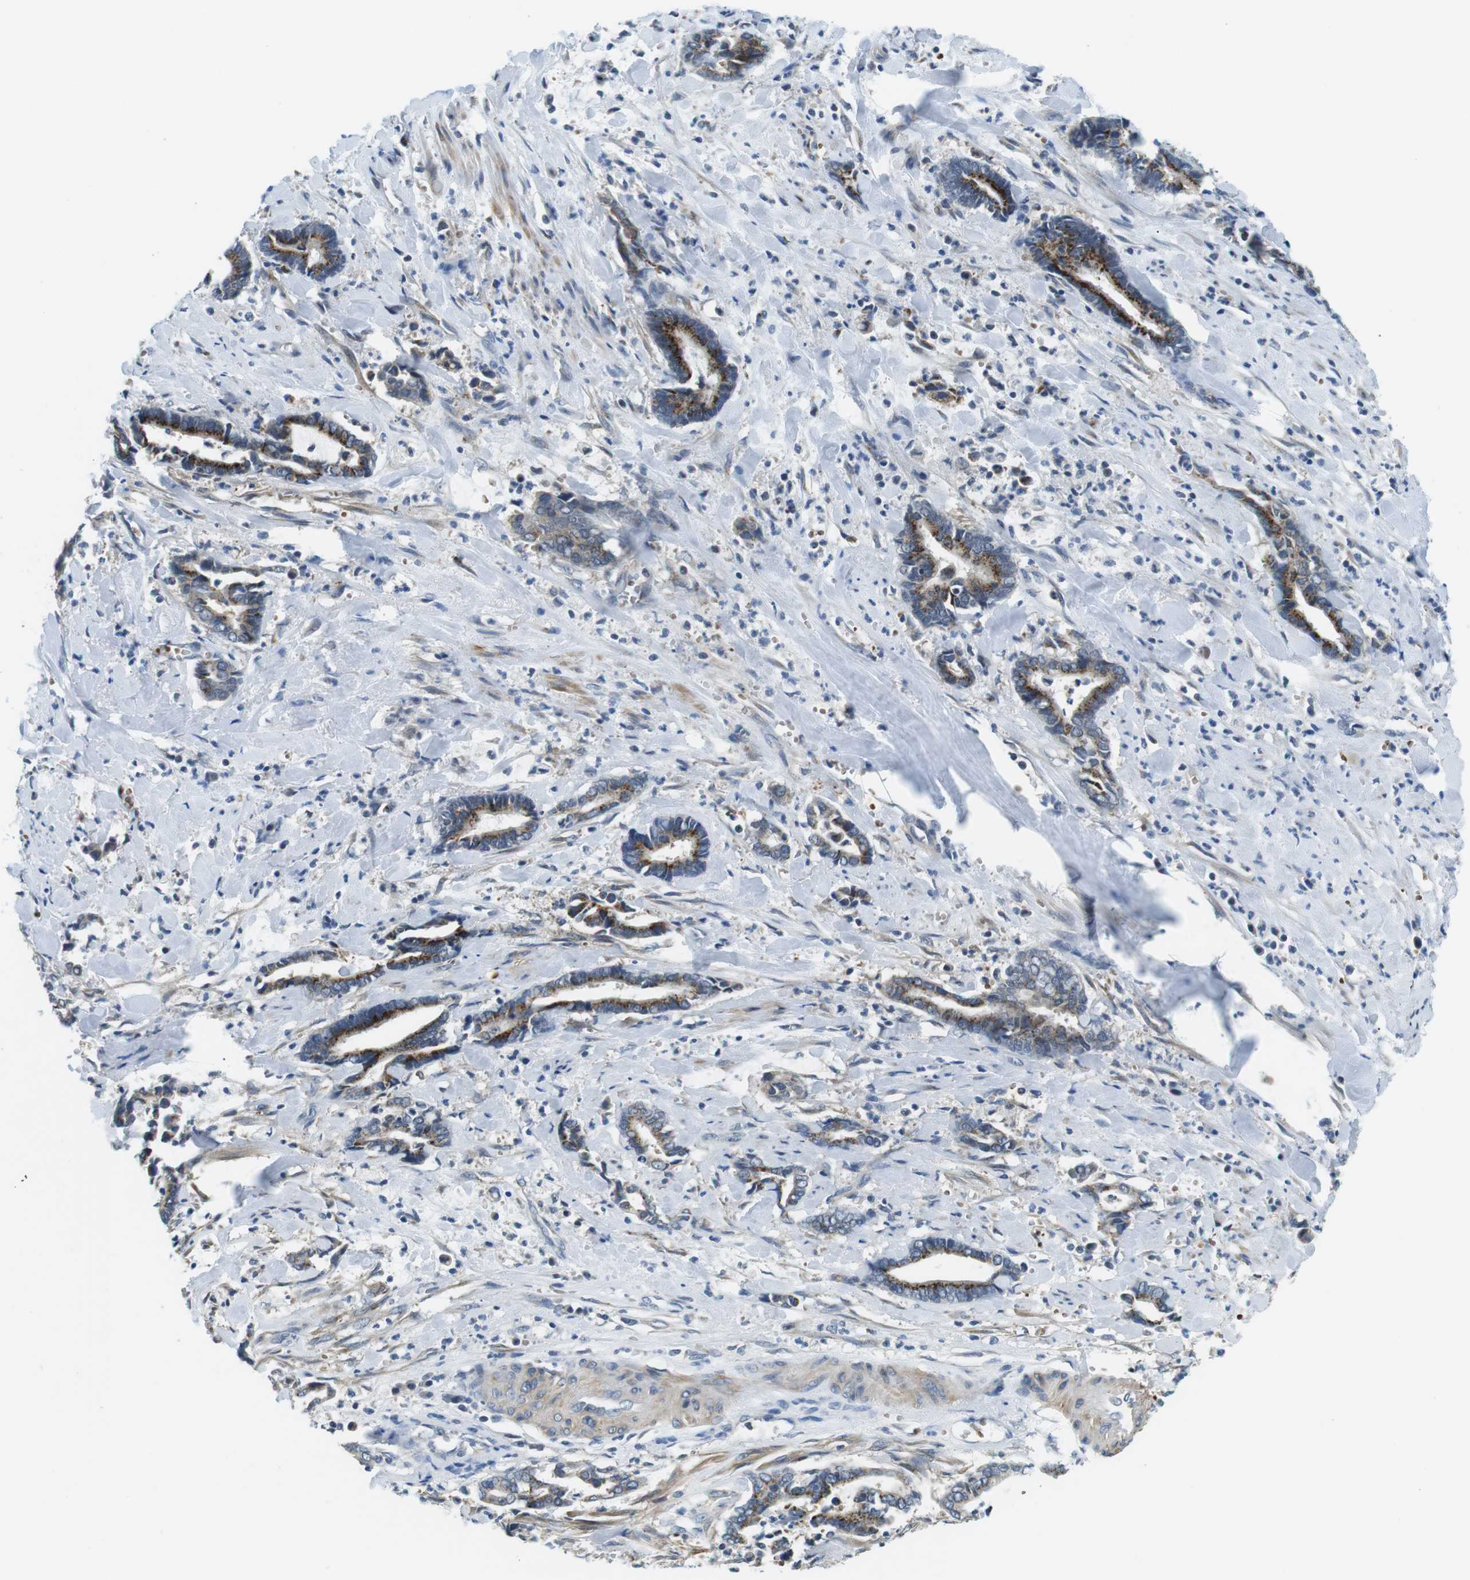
{"staining": {"intensity": "strong", "quantity": "25%-75%", "location": "cytoplasmic/membranous"}, "tissue": "cervical cancer", "cell_type": "Tumor cells", "image_type": "cancer", "snomed": [{"axis": "morphology", "description": "Adenocarcinoma, NOS"}, {"axis": "topography", "description": "Cervix"}], "caption": "The micrograph demonstrates a brown stain indicating the presence of a protein in the cytoplasmic/membranous of tumor cells in cervical cancer. Immunohistochemistry (ihc) stains the protein of interest in brown and the nuclei are stained blue.", "gene": "WSCD1", "patient": {"sex": "female", "age": 44}}